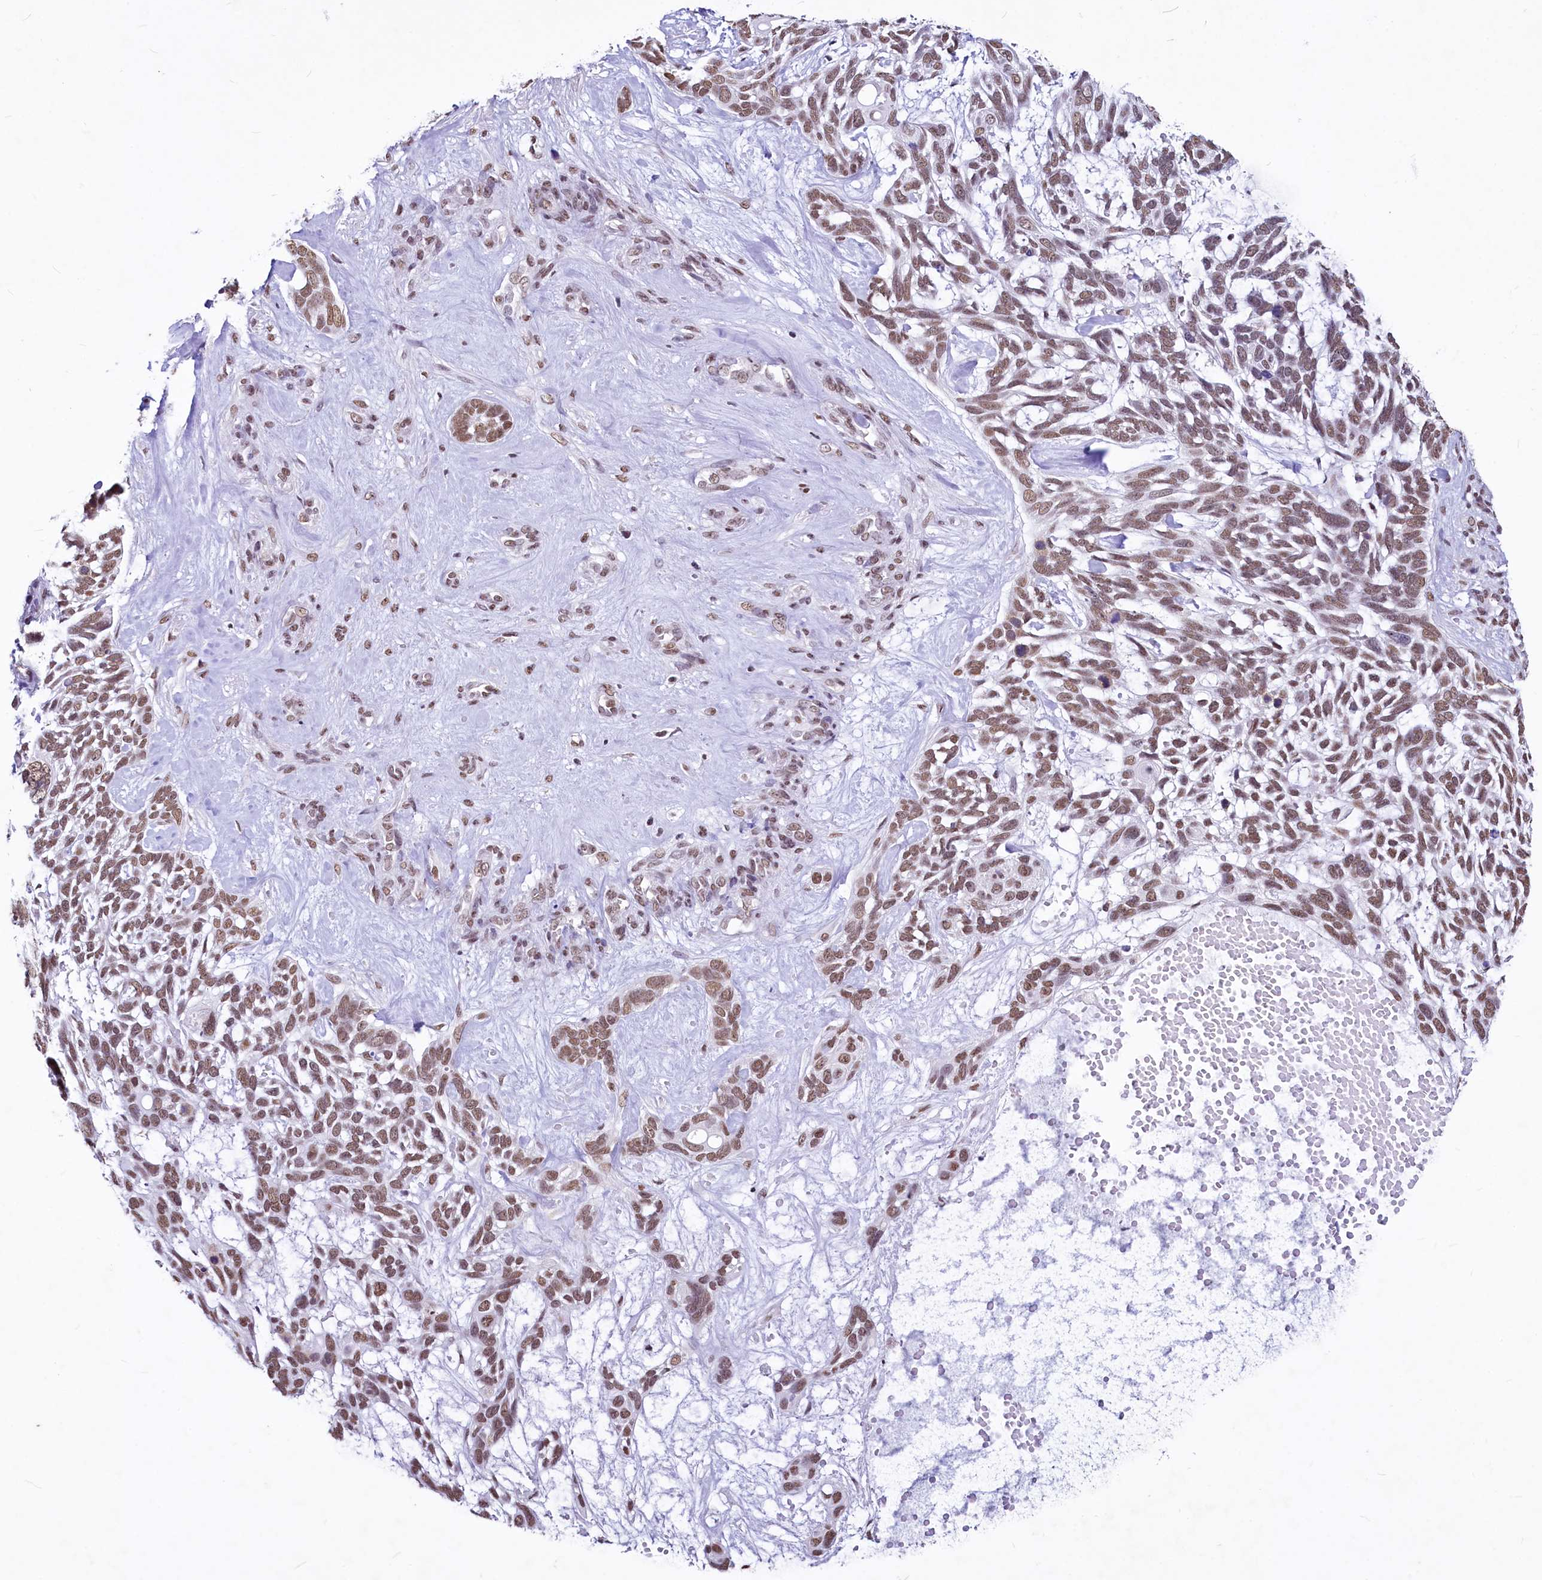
{"staining": {"intensity": "moderate", "quantity": ">75%", "location": "nuclear"}, "tissue": "skin cancer", "cell_type": "Tumor cells", "image_type": "cancer", "snomed": [{"axis": "morphology", "description": "Basal cell carcinoma"}, {"axis": "topography", "description": "Skin"}], "caption": "Skin basal cell carcinoma was stained to show a protein in brown. There is medium levels of moderate nuclear staining in approximately >75% of tumor cells.", "gene": "PARPBP", "patient": {"sex": "male", "age": 88}}